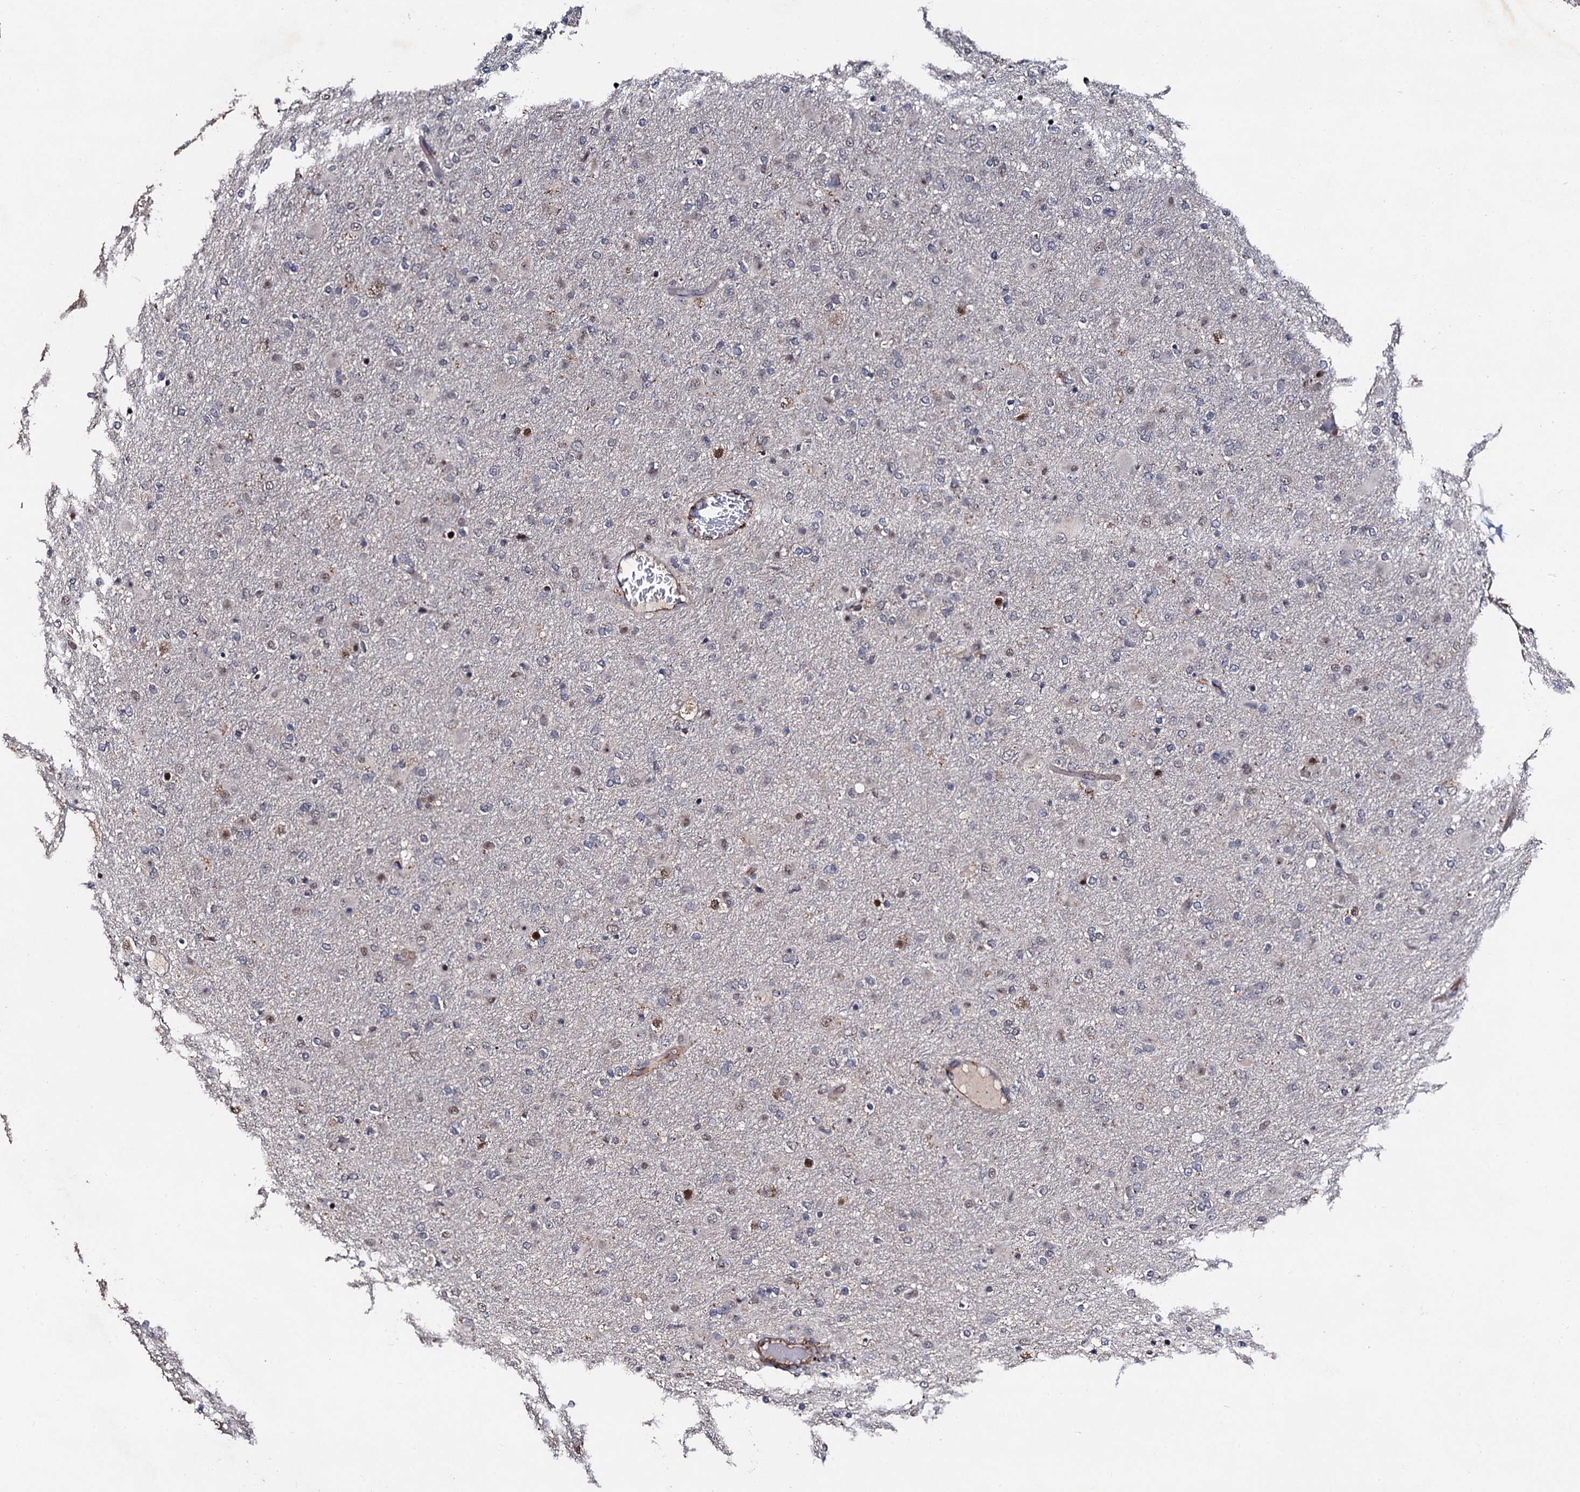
{"staining": {"intensity": "negative", "quantity": "none", "location": "none"}, "tissue": "glioma", "cell_type": "Tumor cells", "image_type": "cancer", "snomed": [{"axis": "morphology", "description": "Glioma, malignant, Low grade"}, {"axis": "topography", "description": "Brain"}], "caption": "Protein analysis of low-grade glioma (malignant) displays no significant staining in tumor cells. The staining is performed using DAB (3,3'-diaminobenzidine) brown chromogen with nuclei counter-stained in using hematoxylin.", "gene": "PPTC7", "patient": {"sex": "male", "age": 65}}